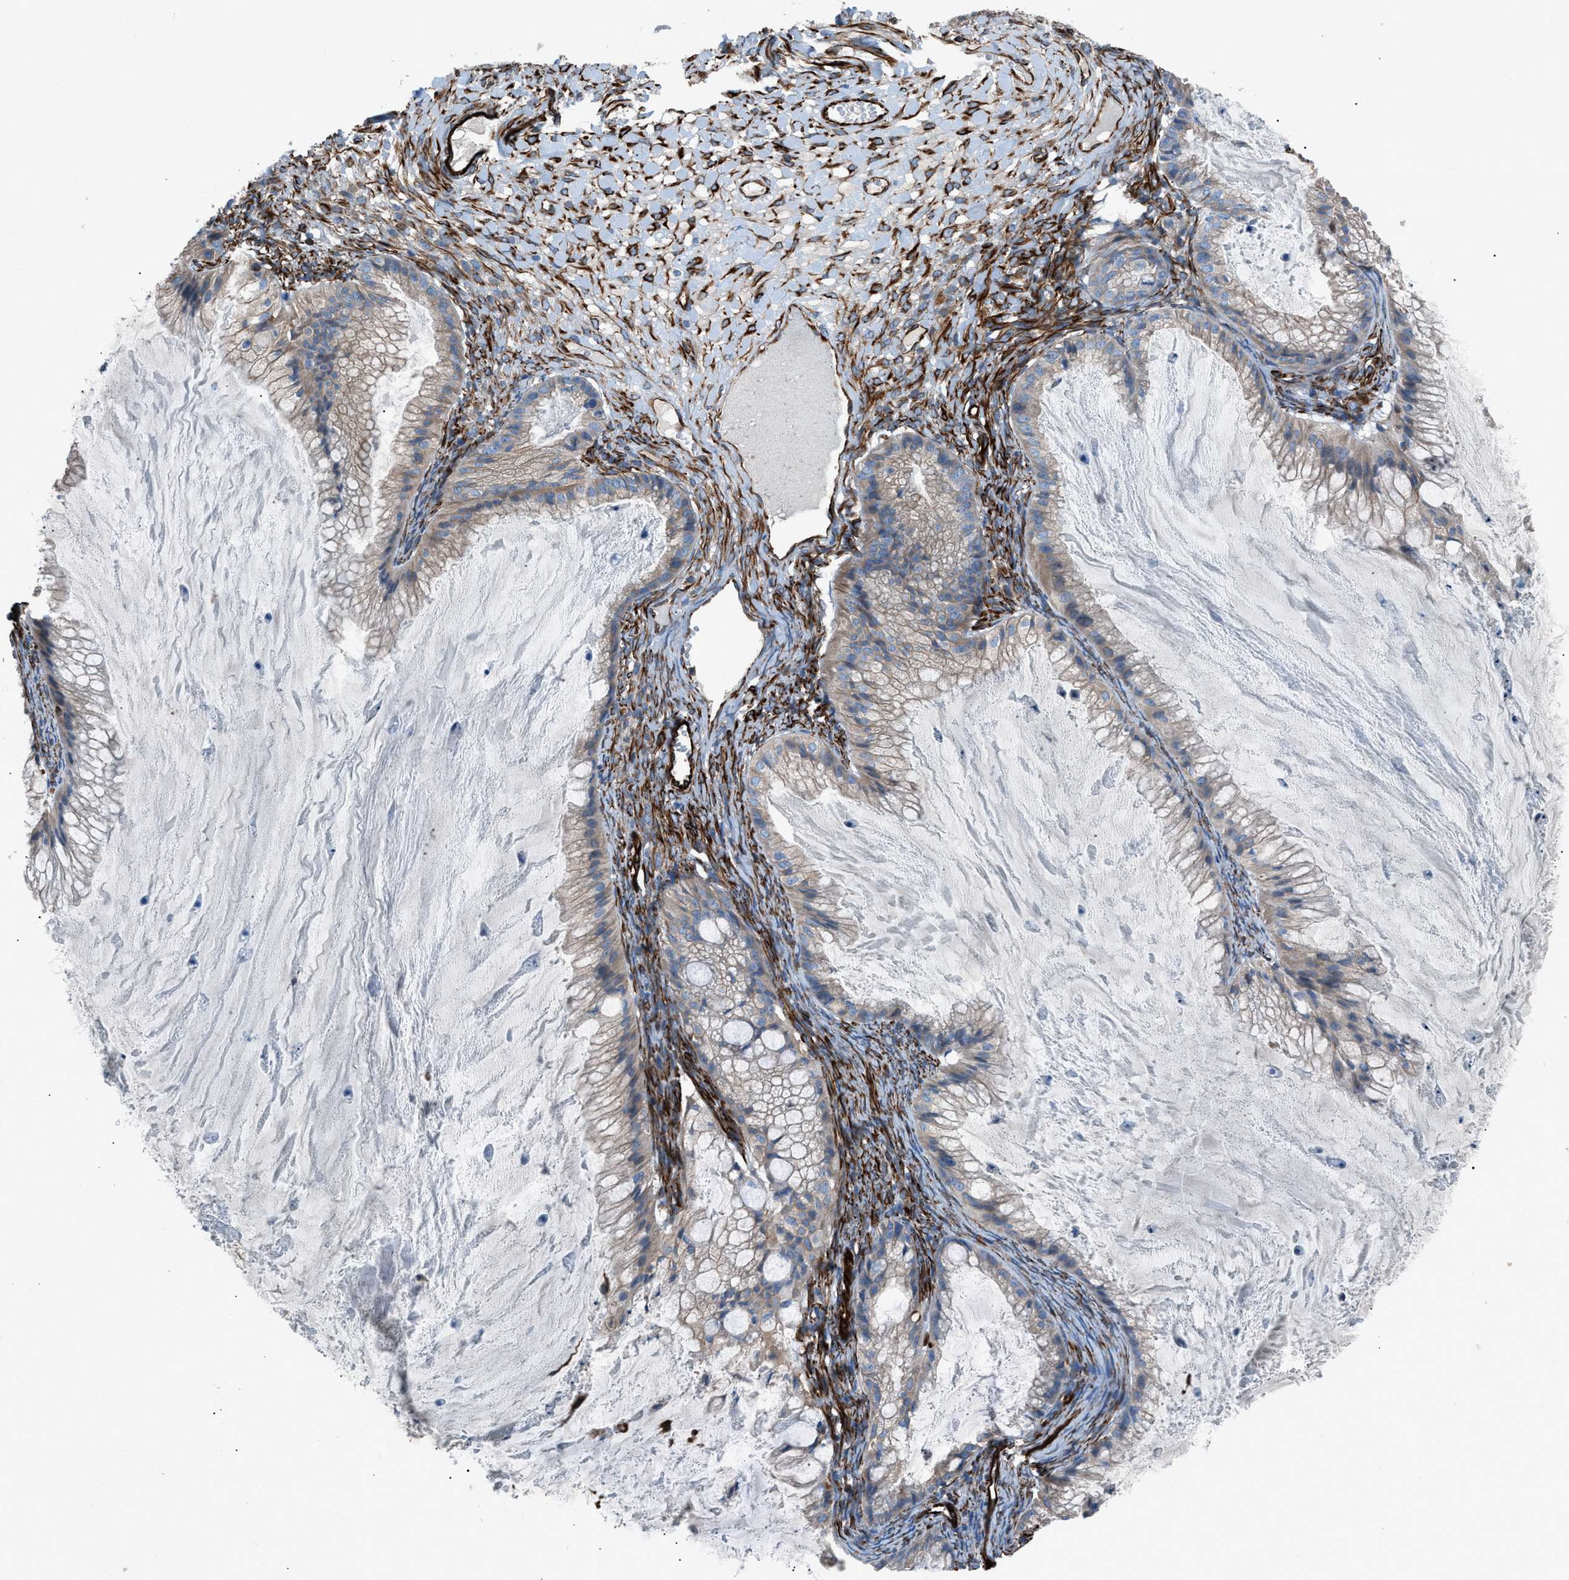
{"staining": {"intensity": "weak", "quantity": ">75%", "location": "cytoplasmic/membranous"}, "tissue": "ovarian cancer", "cell_type": "Tumor cells", "image_type": "cancer", "snomed": [{"axis": "morphology", "description": "Cystadenocarcinoma, mucinous, NOS"}, {"axis": "topography", "description": "Ovary"}], "caption": "Immunohistochemistry image of ovarian cancer (mucinous cystadenocarcinoma) stained for a protein (brown), which demonstrates low levels of weak cytoplasmic/membranous expression in about >75% of tumor cells.", "gene": "CABP7", "patient": {"sex": "female", "age": 57}}